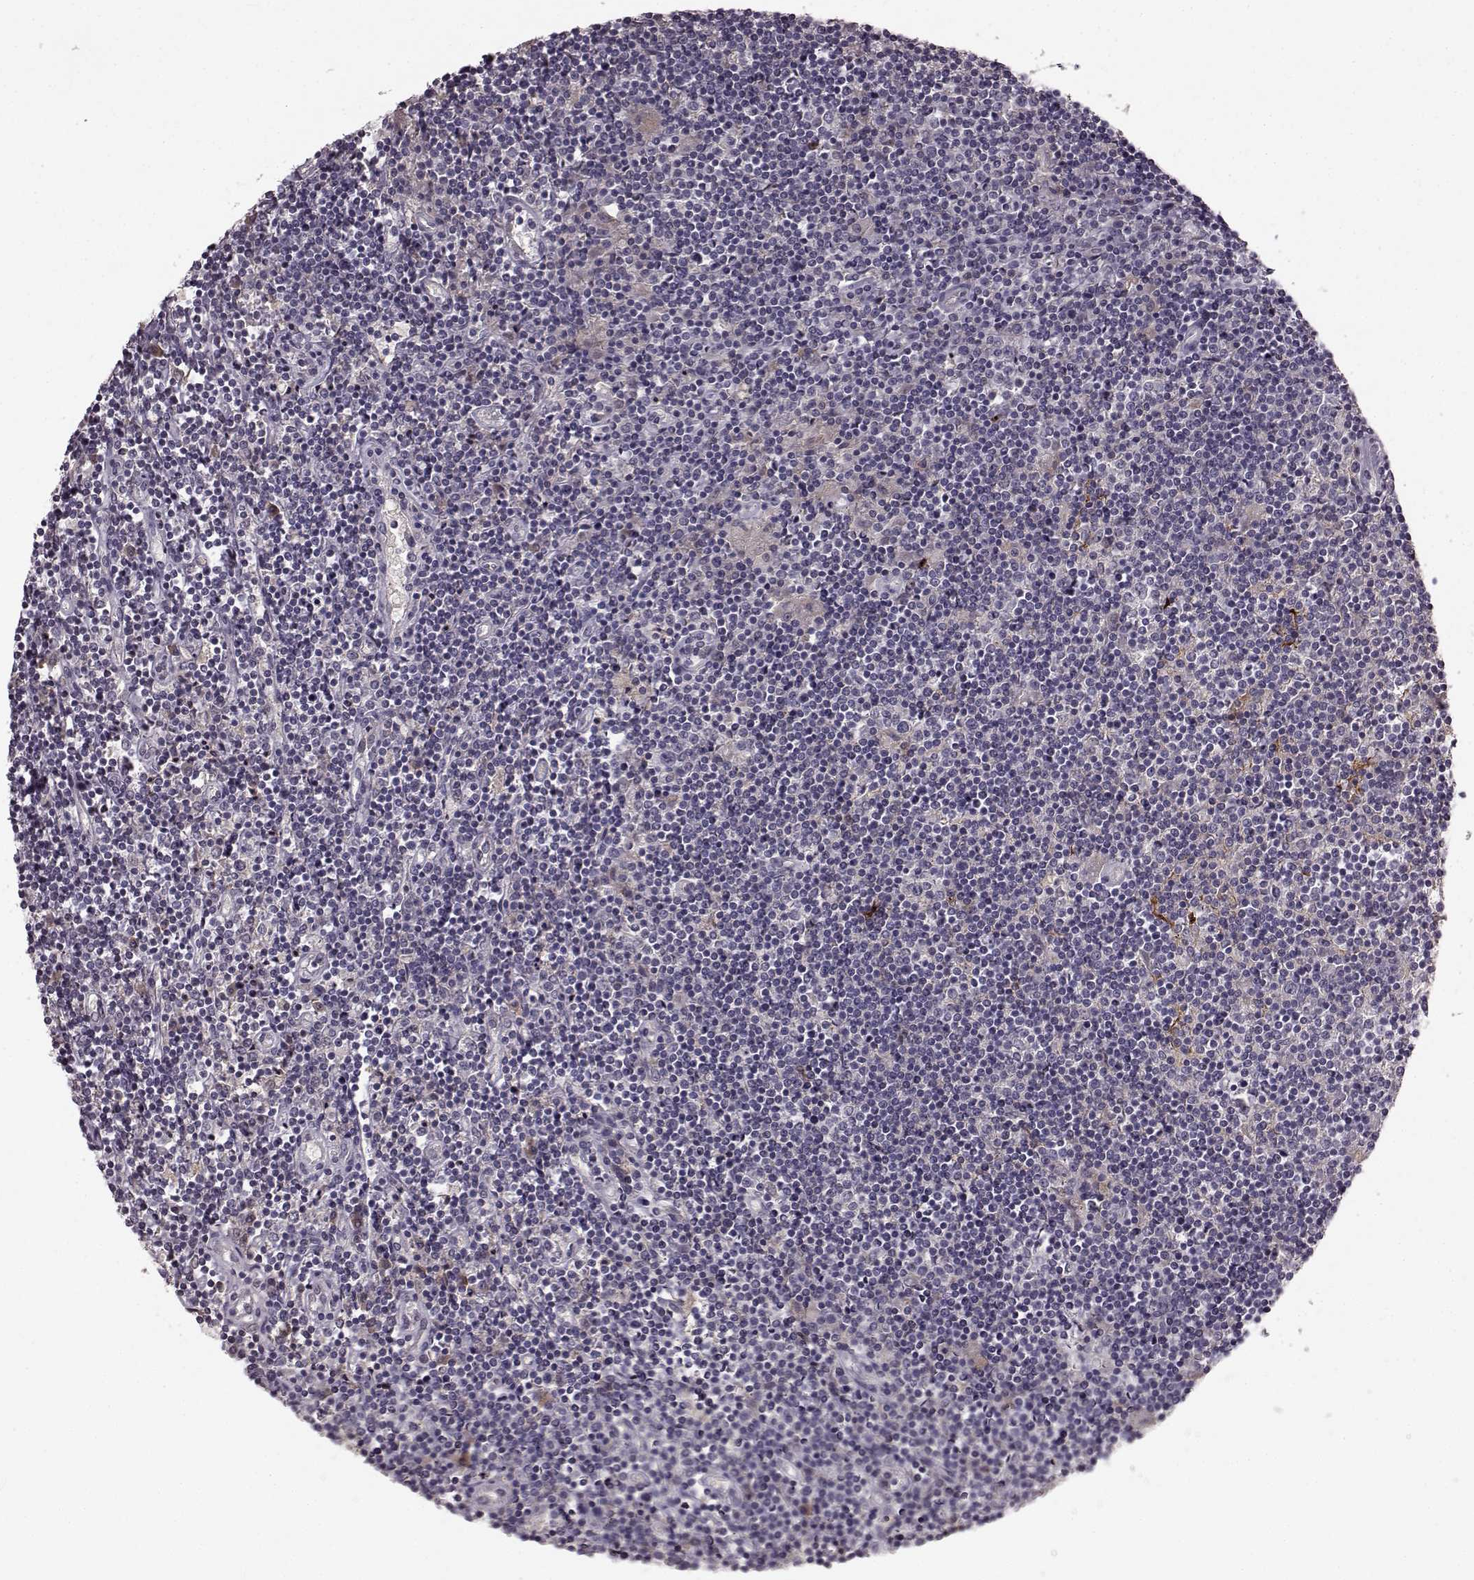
{"staining": {"intensity": "negative", "quantity": "none", "location": "none"}, "tissue": "lymphoma", "cell_type": "Tumor cells", "image_type": "cancer", "snomed": [{"axis": "morphology", "description": "Hodgkin's disease, NOS"}, {"axis": "topography", "description": "Lymph node"}], "caption": "DAB (3,3'-diaminobenzidine) immunohistochemical staining of human lymphoma displays no significant staining in tumor cells.", "gene": "SLC22A18", "patient": {"sex": "male", "age": 40}}